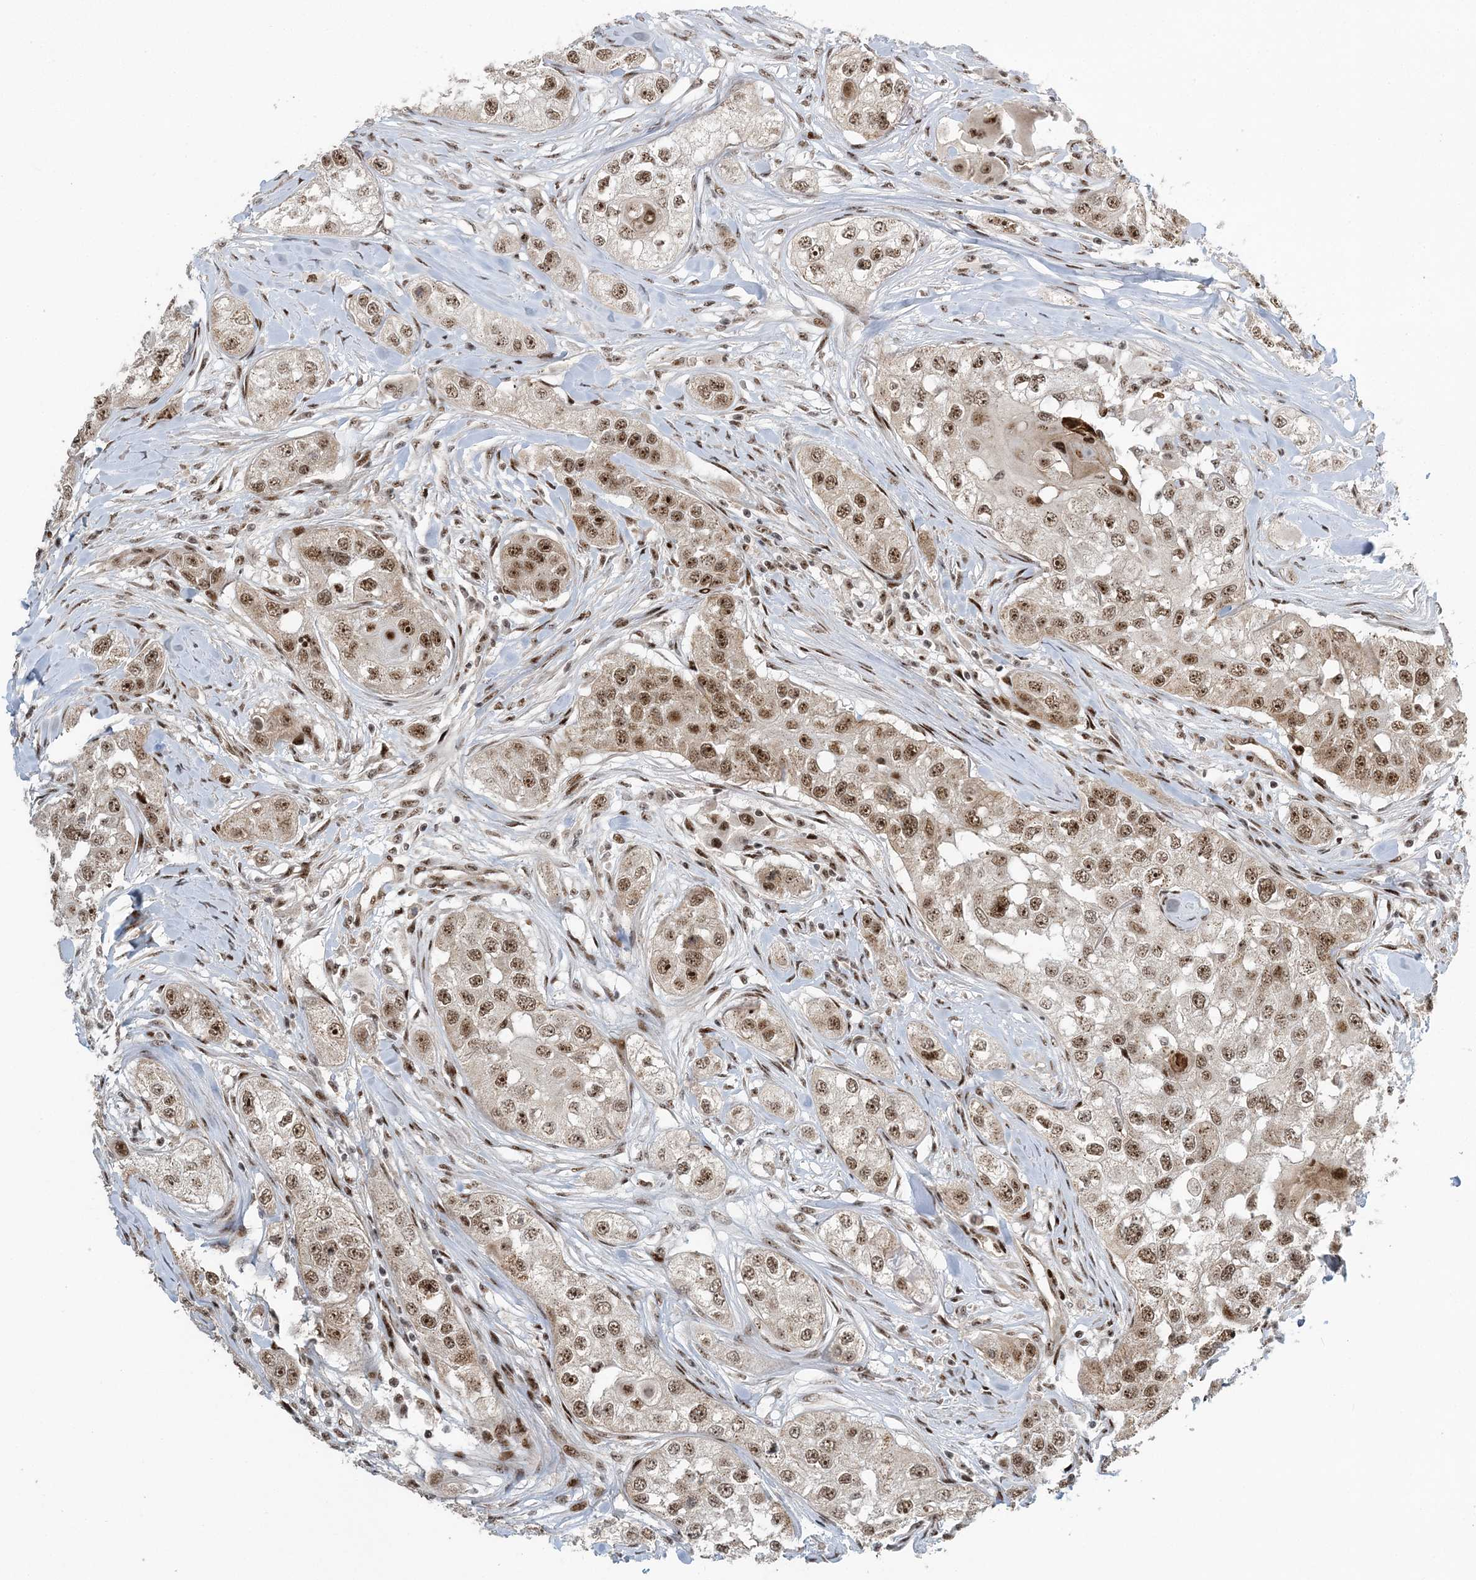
{"staining": {"intensity": "moderate", "quantity": ">75%", "location": "nuclear"}, "tissue": "head and neck cancer", "cell_type": "Tumor cells", "image_type": "cancer", "snomed": [{"axis": "morphology", "description": "Normal tissue, NOS"}, {"axis": "morphology", "description": "Squamous cell carcinoma, NOS"}, {"axis": "topography", "description": "Skeletal muscle"}, {"axis": "topography", "description": "Head-Neck"}], "caption": "Immunohistochemistry staining of head and neck cancer (squamous cell carcinoma), which demonstrates medium levels of moderate nuclear positivity in about >75% of tumor cells indicating moderate nuclear protein positivity. The staining was performed using DAB (3,3'-diaminobenzidine) (brown) for protein detection and nuclei were counterstained in hematoxylin (blue).", "gene": "CWC22", "patient": {"sex": "male", "age": 51}}